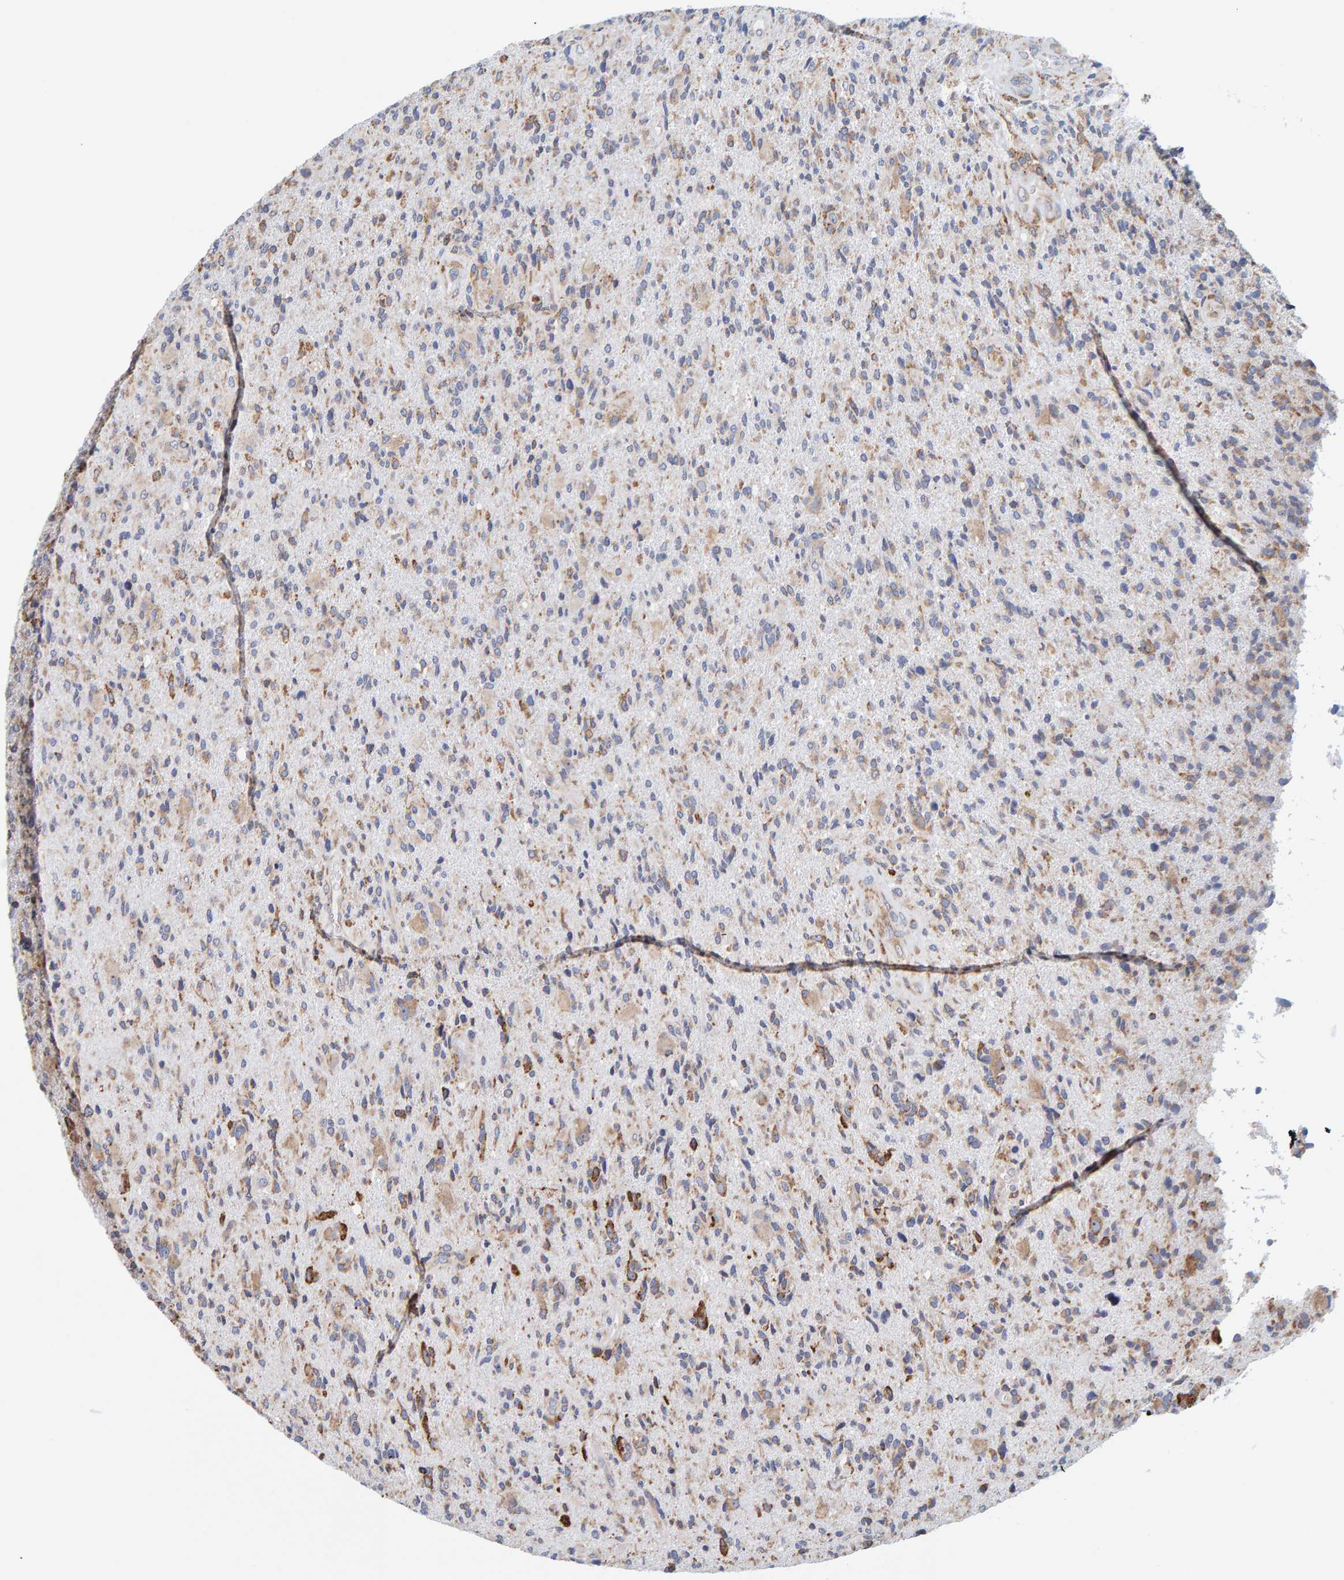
{"staining": {"intensity": "moderate", "quantity": ">75%", "location": "cytoplasmic/membranous"}, "tissue": "glioma", "cell_type": "Tumor cells", "image_type": "cancer", "snomed": [{"axis": "morphology", "description": "Glioma, malignant, High grade"}, {"axis": "topography", "description": "Brain"}], "caption": "An immunohistochemistry (IHC) photomicrograph of neoplastic tissue is shown. Protein staining in brown labels moderate cytoplasmic/membranous positivity in glioma within tumor cells. (DAB = brown stain, brightfield microscopy at high magnification).", "gene": "SGPL1", "patient": {"sex": "male", "age": 72}}